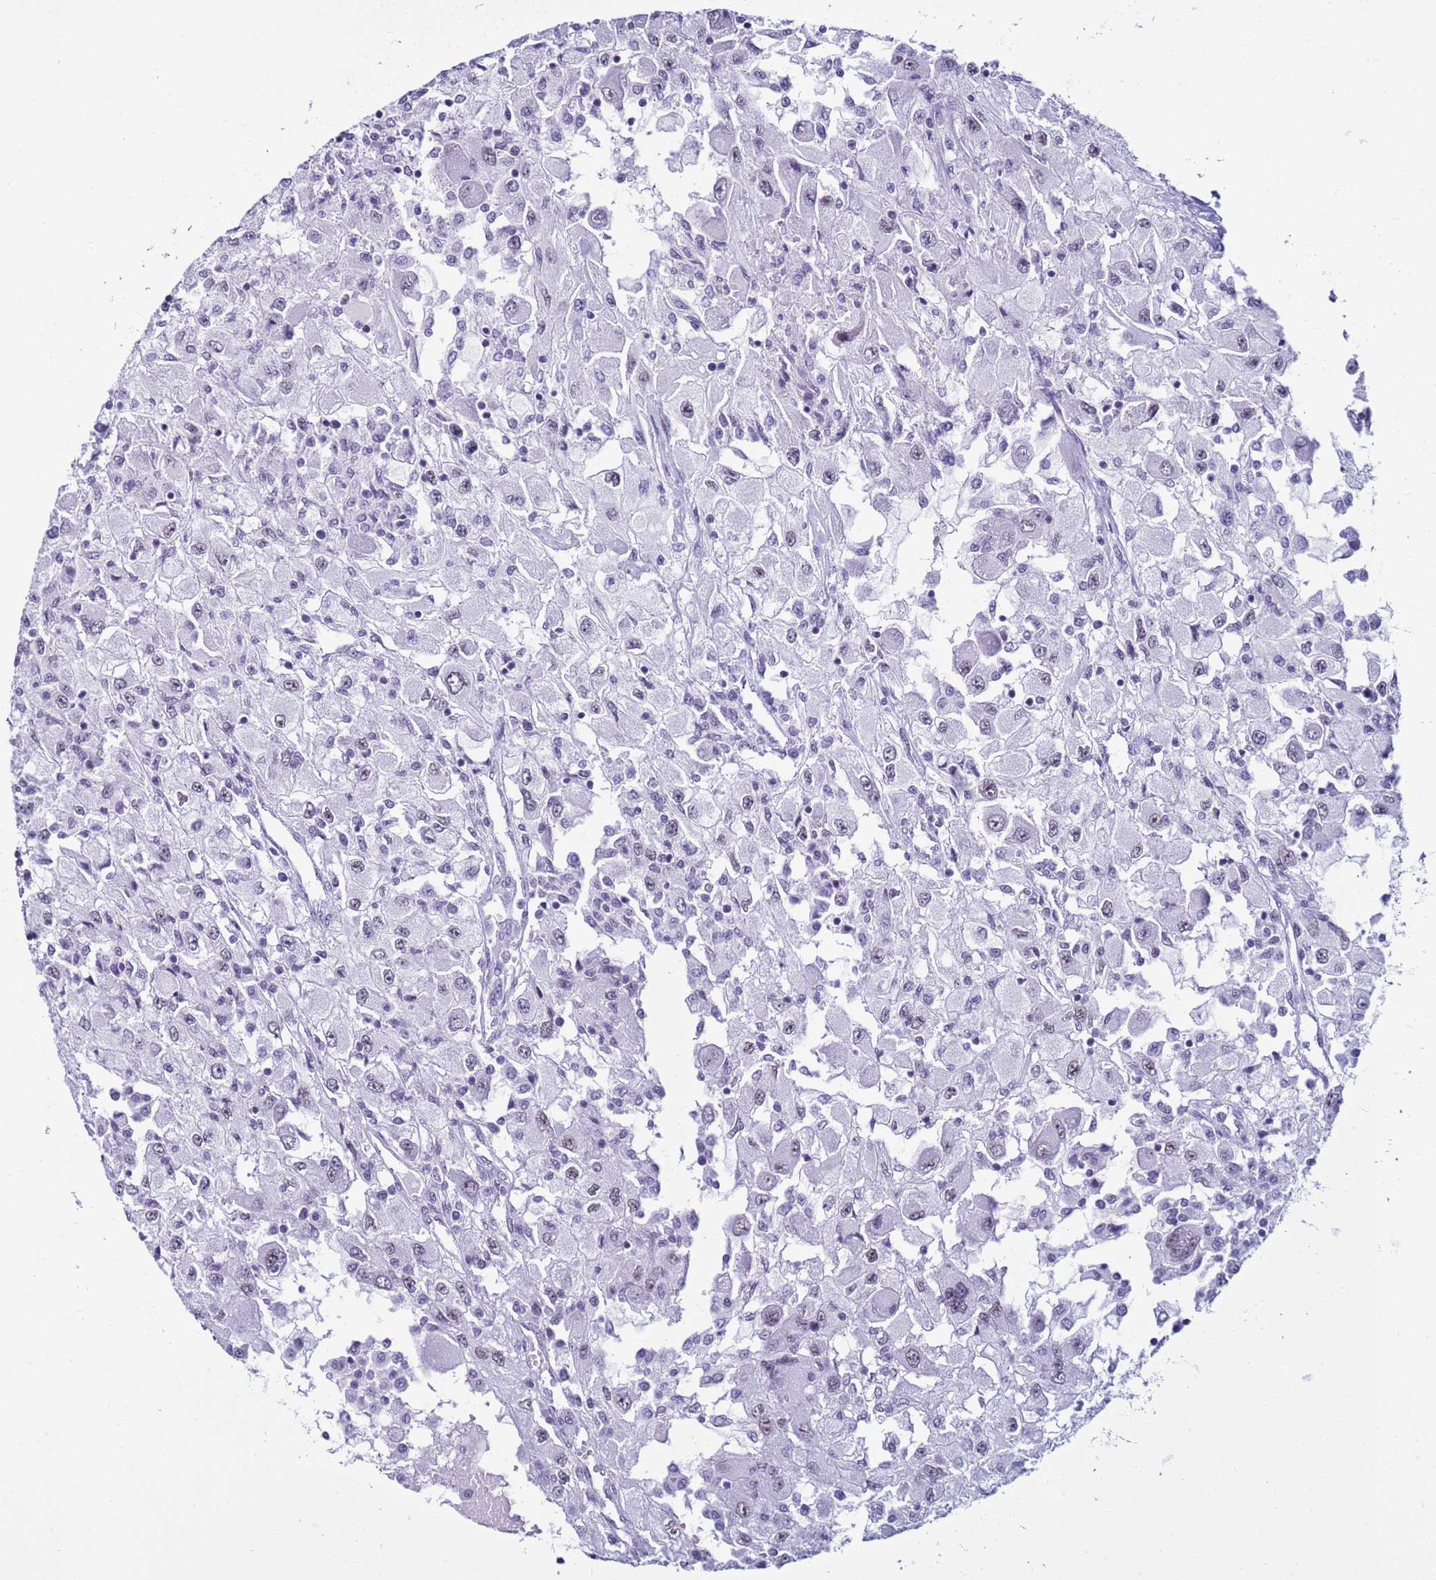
{"staining": {"intensity": "negative", "quantity": "none", "location": "none"}, "tissue": "renal cancer", "cell_type": "Tumor cells", "image_type": "cancer", "snomed": [{"axis": "morphology", "description": "Adenocarcinoma, NOS"}, {"axis": "topography", "description": "Kidney"}], "caption": "Renal cancer was stained to show a protein in brown. There is no significant positivity in tumor cells.", "gene": "DHX15", "patient": {"sex": "female", "age": 67}}